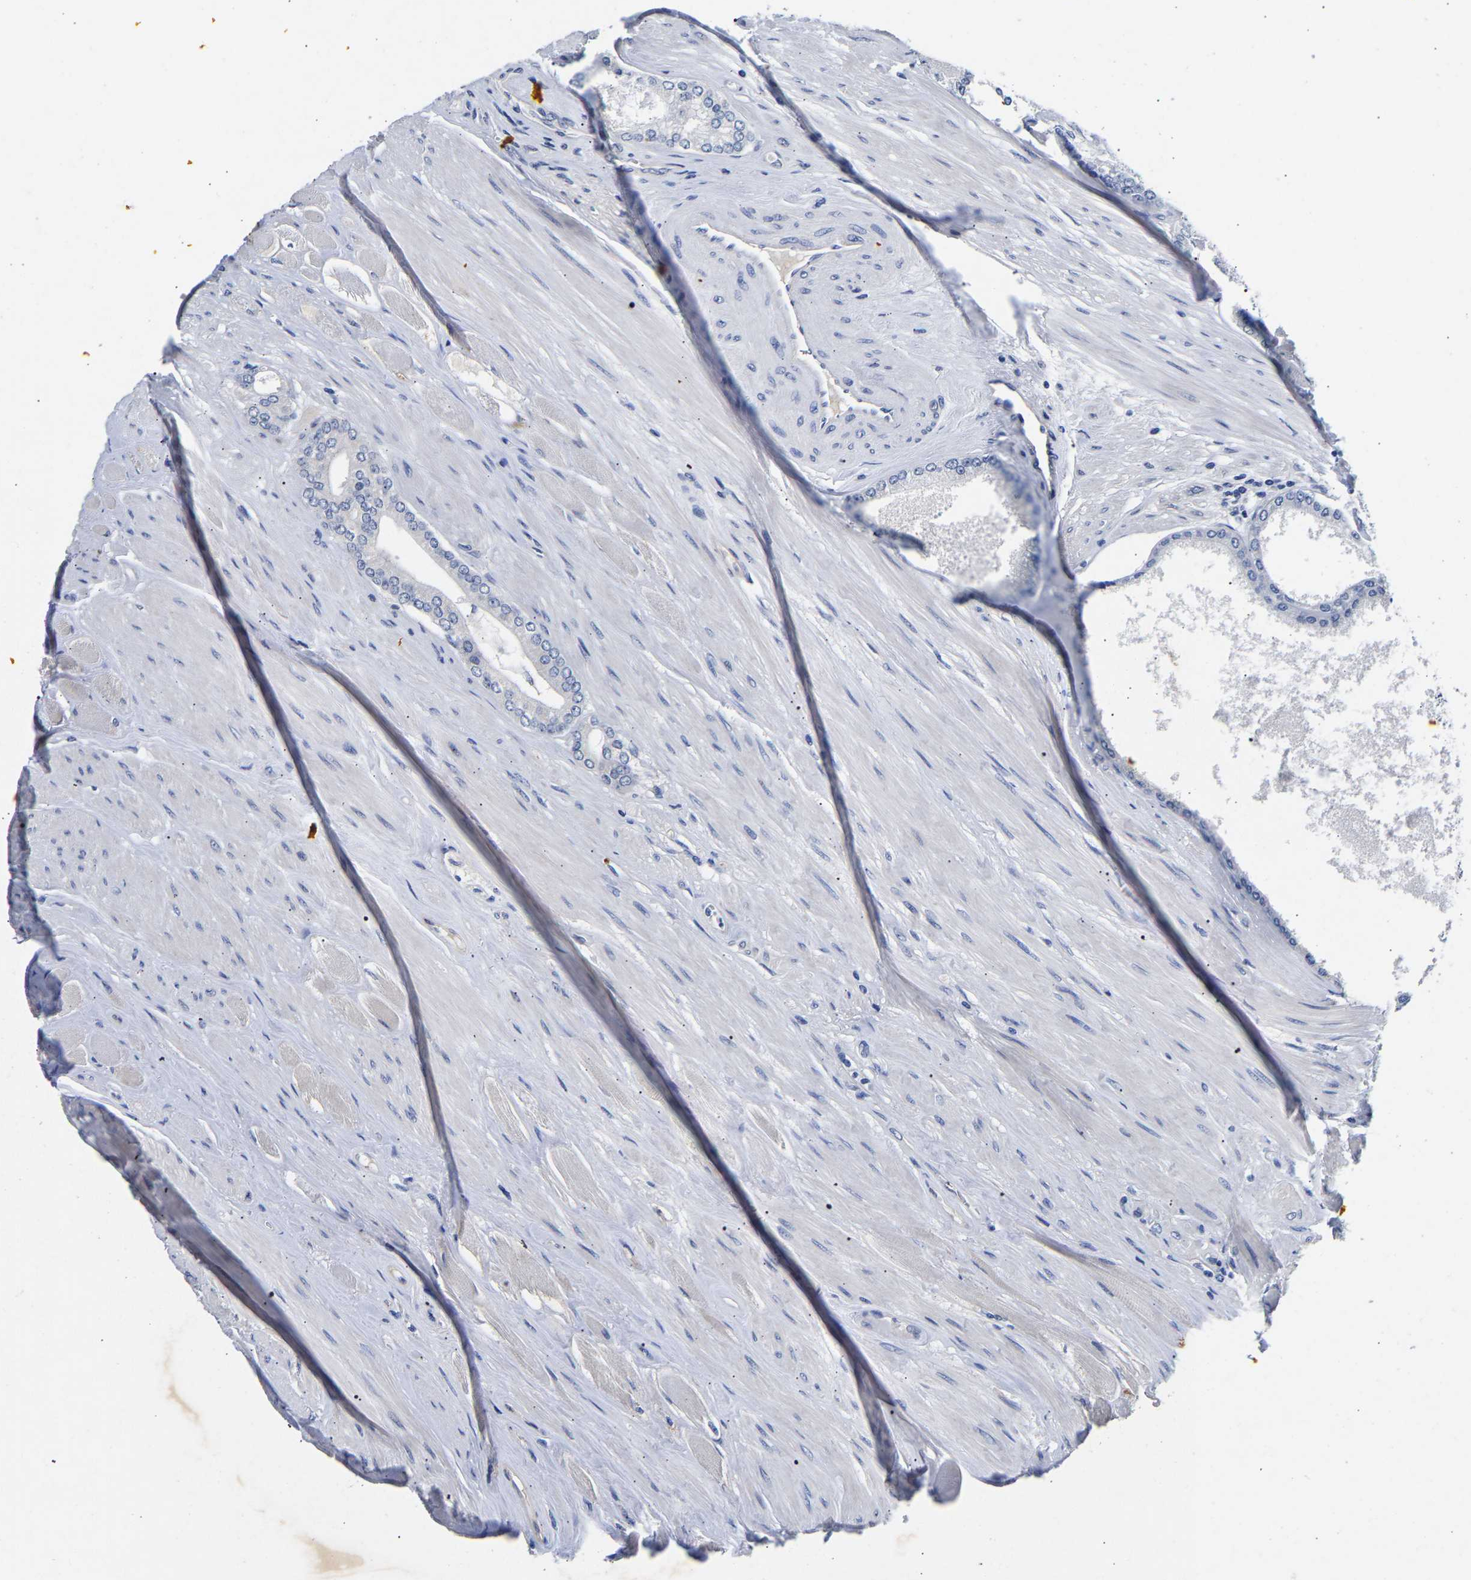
{"staining": {"intensity": "negative", "quantity": "none", "location": "none"}, "tissue": "prostate cancer", "cell_type": "Tumor cells", "image_type": "cancer", "snomed": [{"axis": "morphology", "description": "Adenocarcinoma, High grade"}, {"axis": "topography", "description": "Prostate"}], "caption": "Immunohistochemical staining of human prostate cancer (adenocarcinoma (high-grade)) demonstrates no significant staining in tumor cells.", "gene": "CCDC6", "patient": {"sex": "male", "age": 61}}